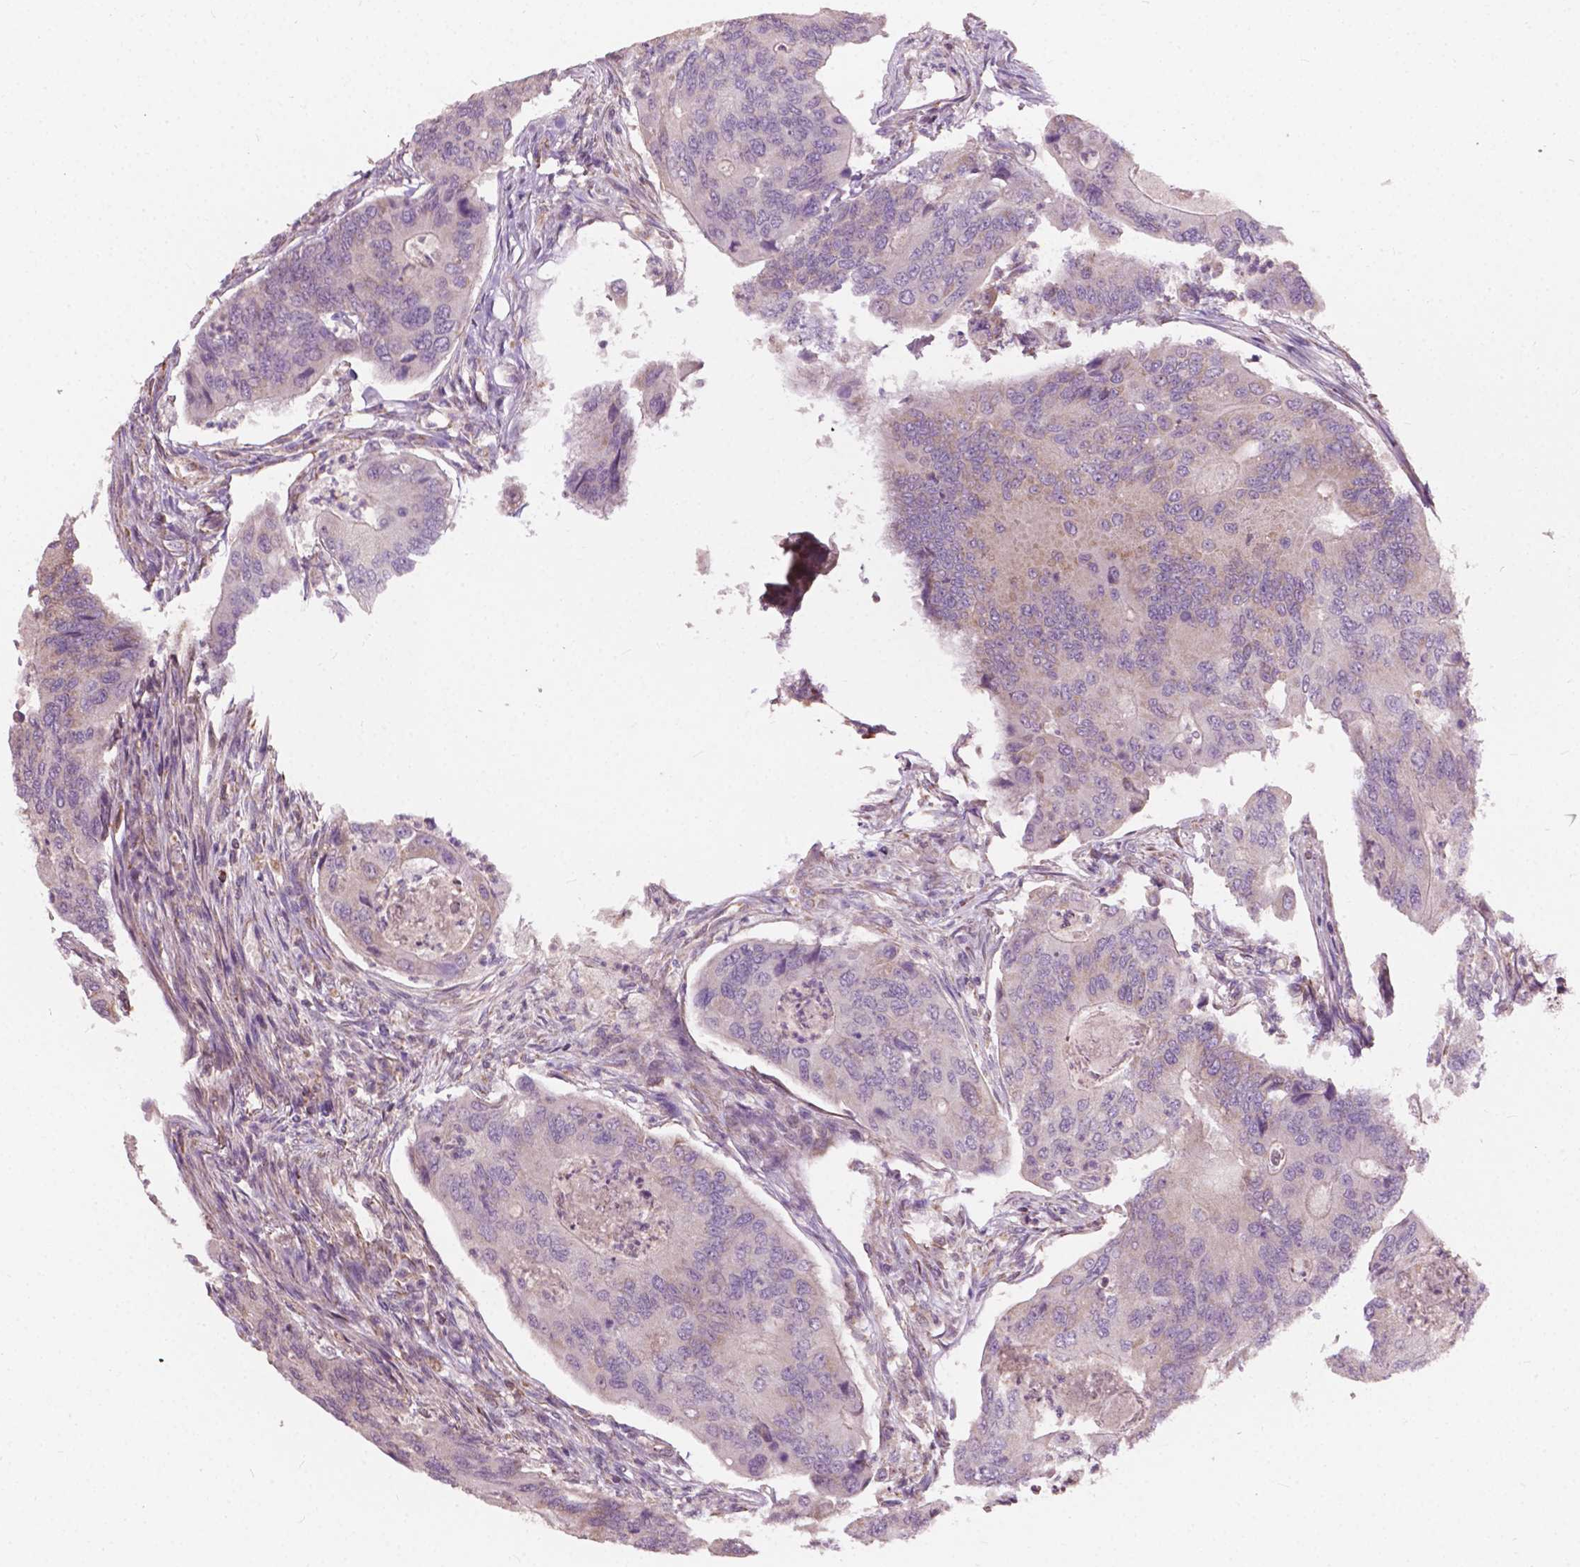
{"staining": {"intensity": "weak", "quantity": "<25%", "location": "cytoplasmic/membranous"}, "tissue": "colorectal cancer", "cell_type": "Tumor cells", "image_type": "cancer", "snomed": [{"axis": "morphology", "description": "Adenocarcinoma, NOS"}, {"axis": "topography", "description": "Colon"}], "caption": "A photomicrograph of human colorectal cancer is negative for staining in tumor cells.", "gene": "NDUFA10", "patient": {"sex": "female", "age": 67}}